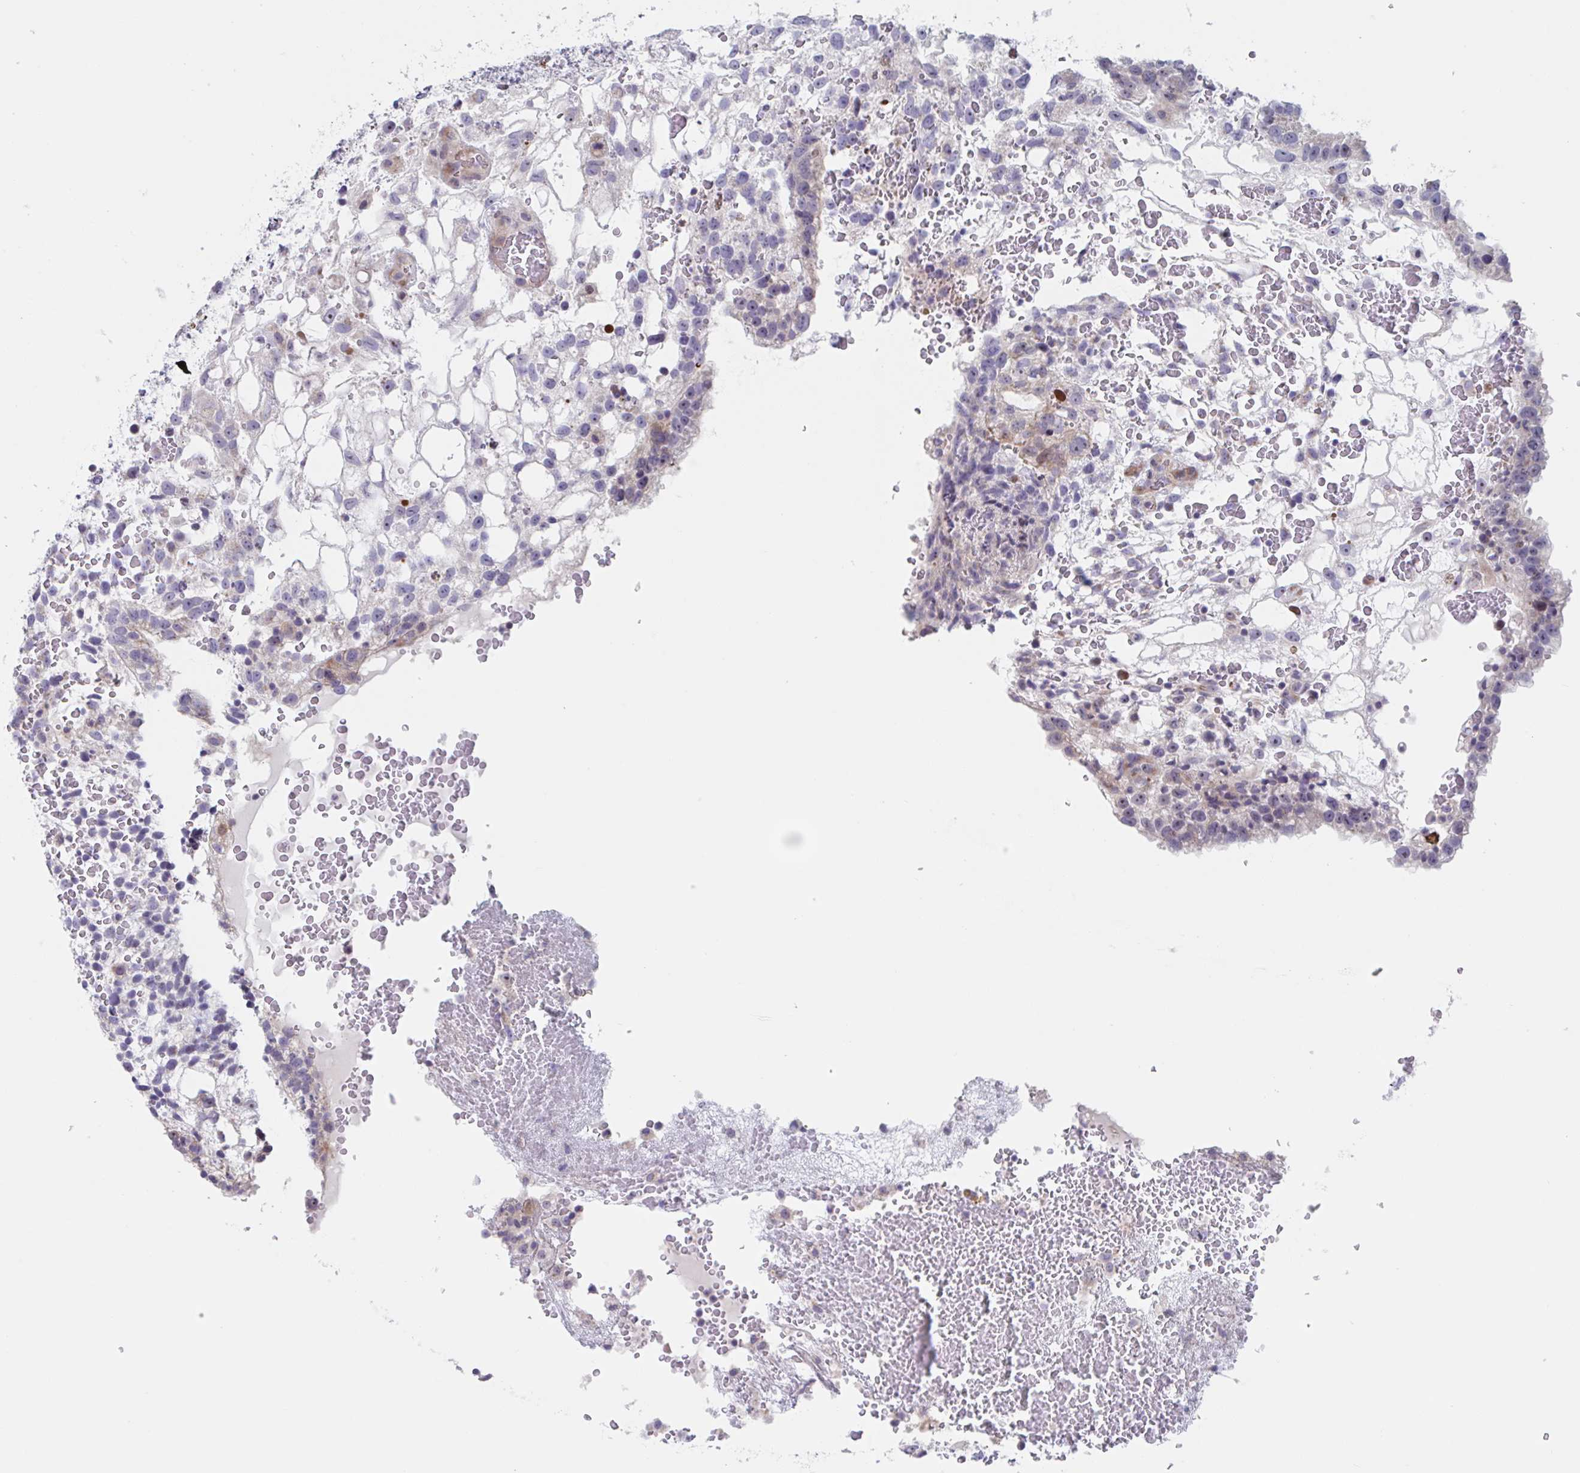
{"staining": {"intensity": "negative", "quantity": "none", "location": "none"}, "tissue": "testis cancer", "cell_type": "Tumor cells", "image_type": "cancer", "snomed": [{"axis": "morphology", "description": "Normal tissue, NOS"}, {"axis": "morphology", "description": "Carcinoma, Embryonal, NOS"}, {"axis": "topography", "description": "Testis"}], "caption": "DAB immunohistochemical staining of testis cancer exhibits no significant positivity in tumor cells. (DAB immunohistochemistry (IHC), high magnification).", "gene": "DUXA", "patient": {"sex": "male", "age": 32}}